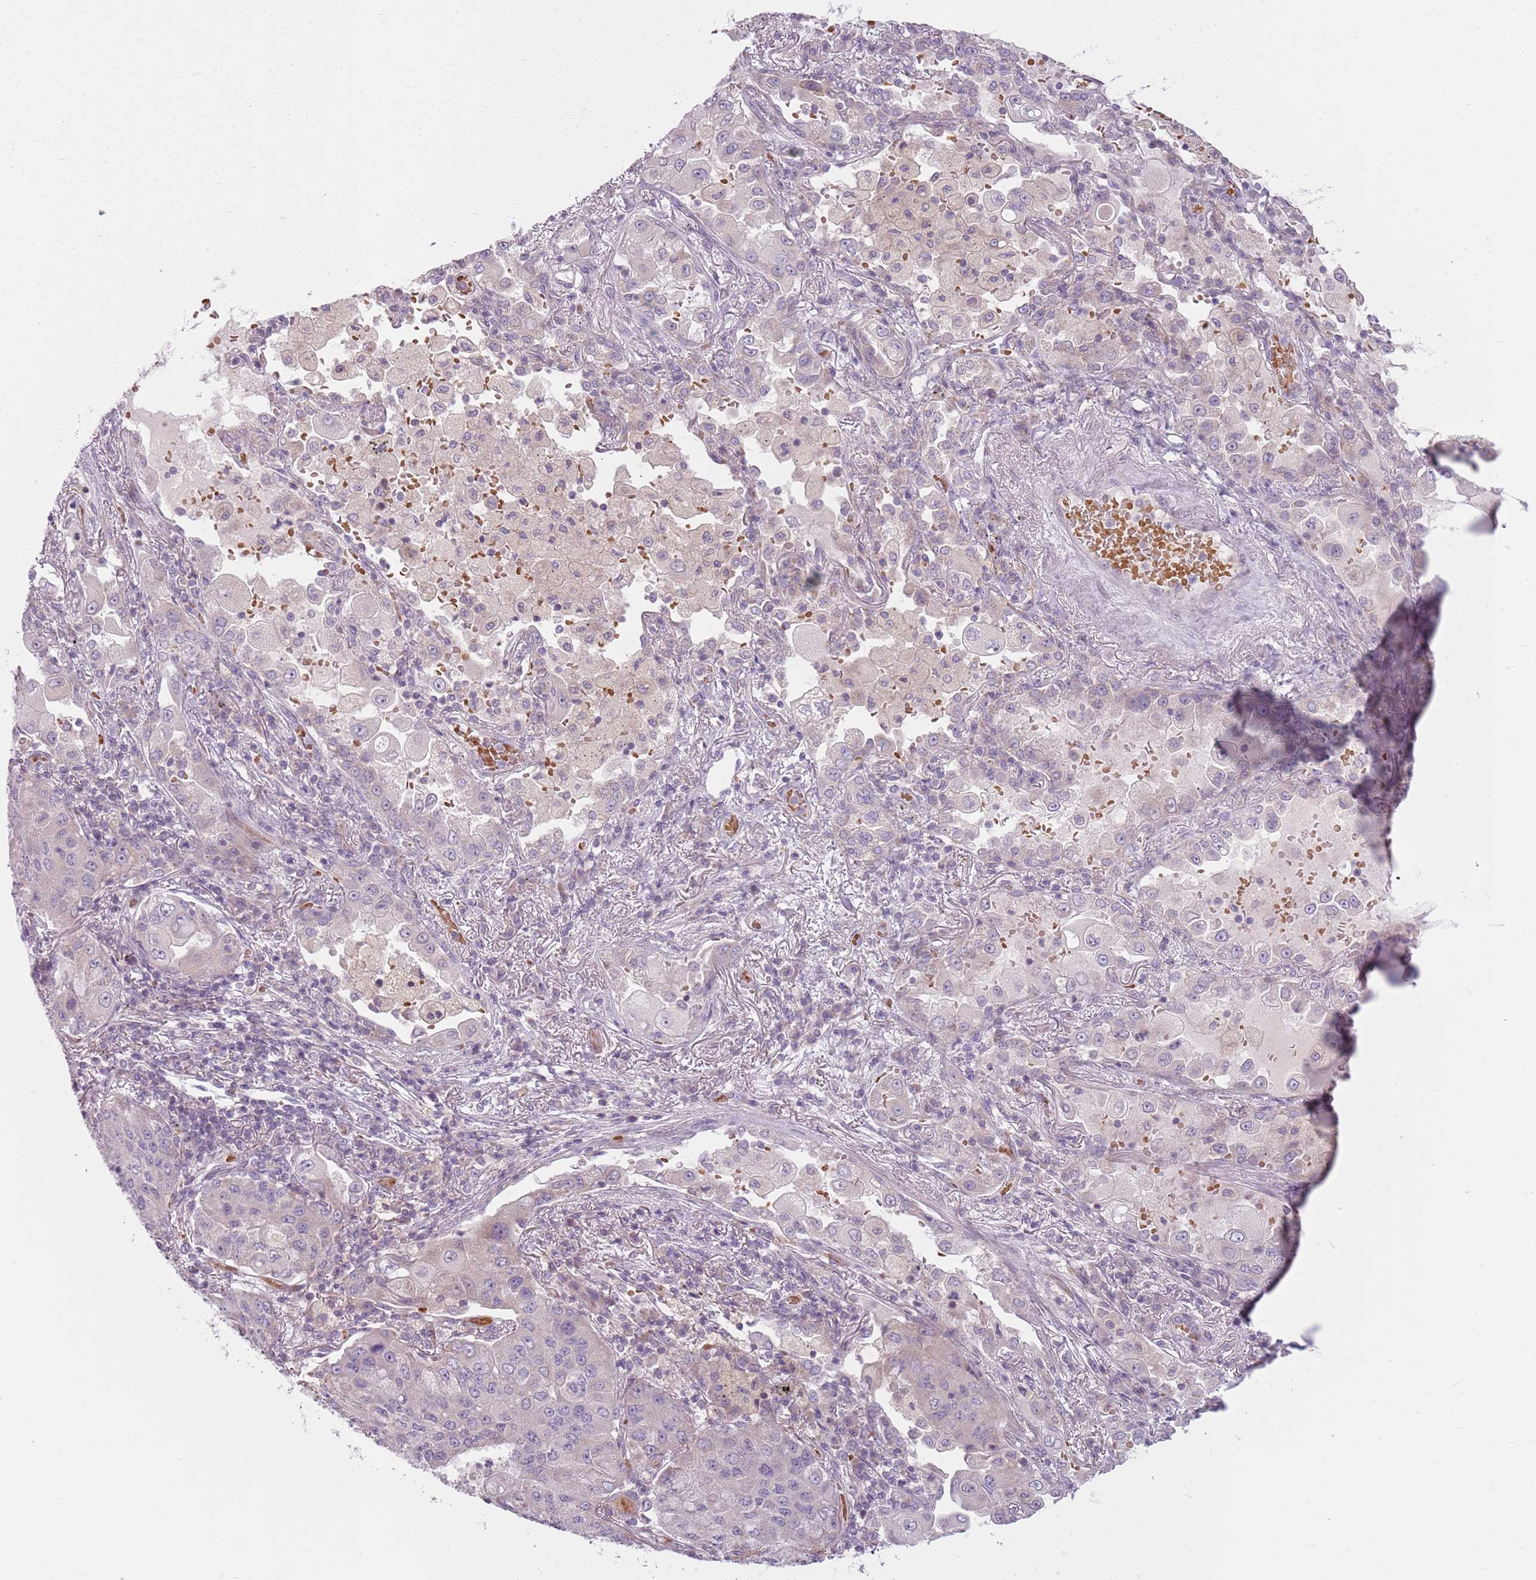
{"staining": {"intensity": "negative", "quantity": "none", "location": "none"}, "tissue": "lung cancer", "cell_type": "Tumor cells", "image_type": "cancer", "snomed": [{"axis": "morphology", "description": "Squamous cell carcinoma, NOS"}, {"axis": "topography", "description": "Lung"}], "caption": "Immunohistochemical staining of lung cancer (squamous cell carcinoma) exhibits no significant staining in tumor cells. (Immunohistochemistry, brightfield microscopy, high magnification).", "gene": "HSPA14", "patient": {"sex": "male", "age": 74}}